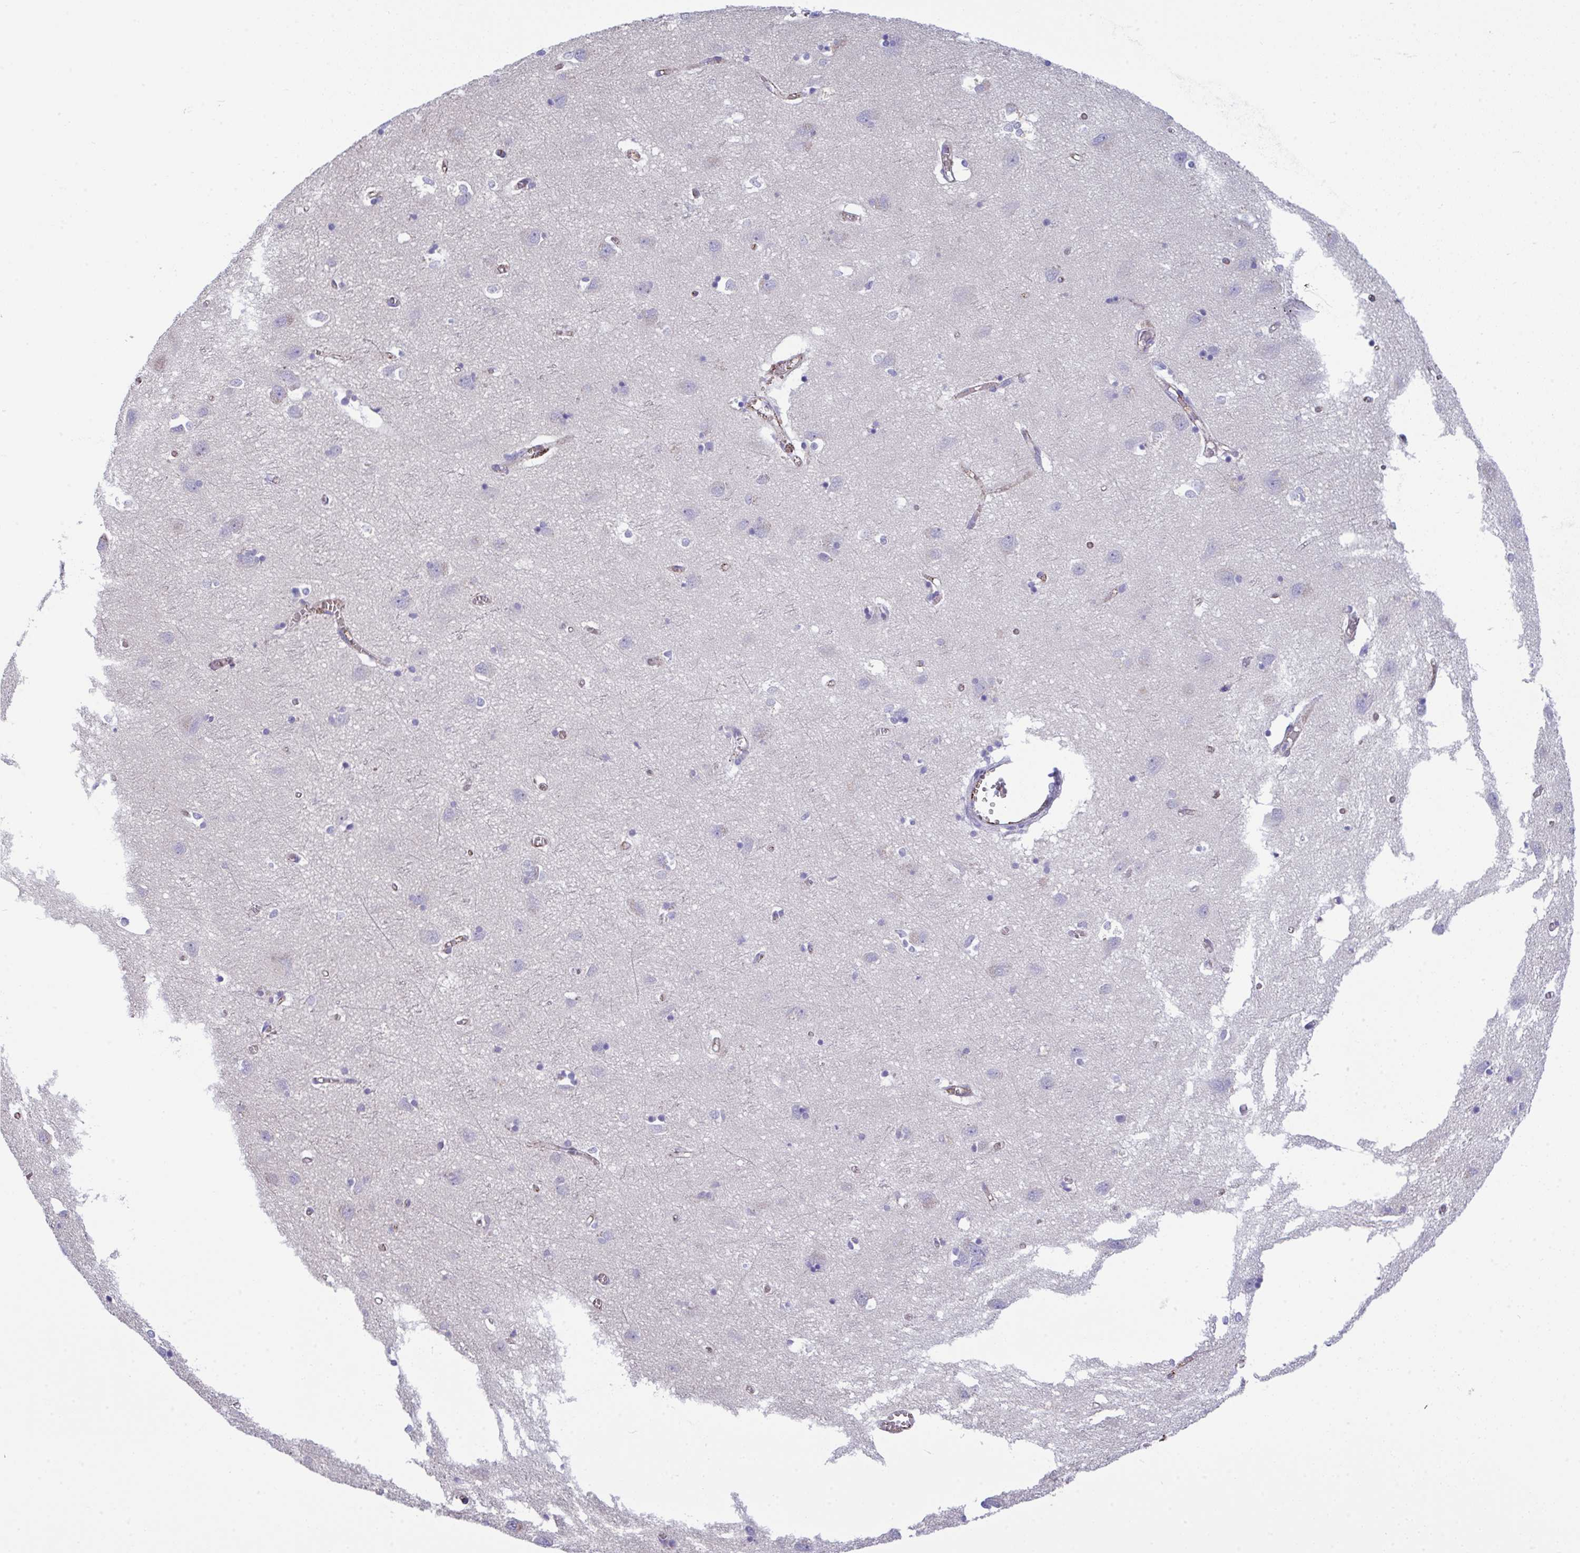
{"staining": {"intensity": "moderate", "quantity": "25%-75%", "location": "cytoplasmic/membranous"}, "tissue": "cerebral cortex", "cell_type": "Endothelial cells", "image_type": "normal", "snomed": [{"axis": "morphology", "description": "Normal tissue, NOS"}, {"axis": "topography", "description": "Cerebral cortex"}], "caption": "Immunohistochemical staining of normal cerebral cortex displays medium levels of moderate cytoplasmic/membranous expression in approximately 25%-75% of endothelial cells.", "gene": "TOR1AIP2", "patient": {"sex": "male", "age": 70}}